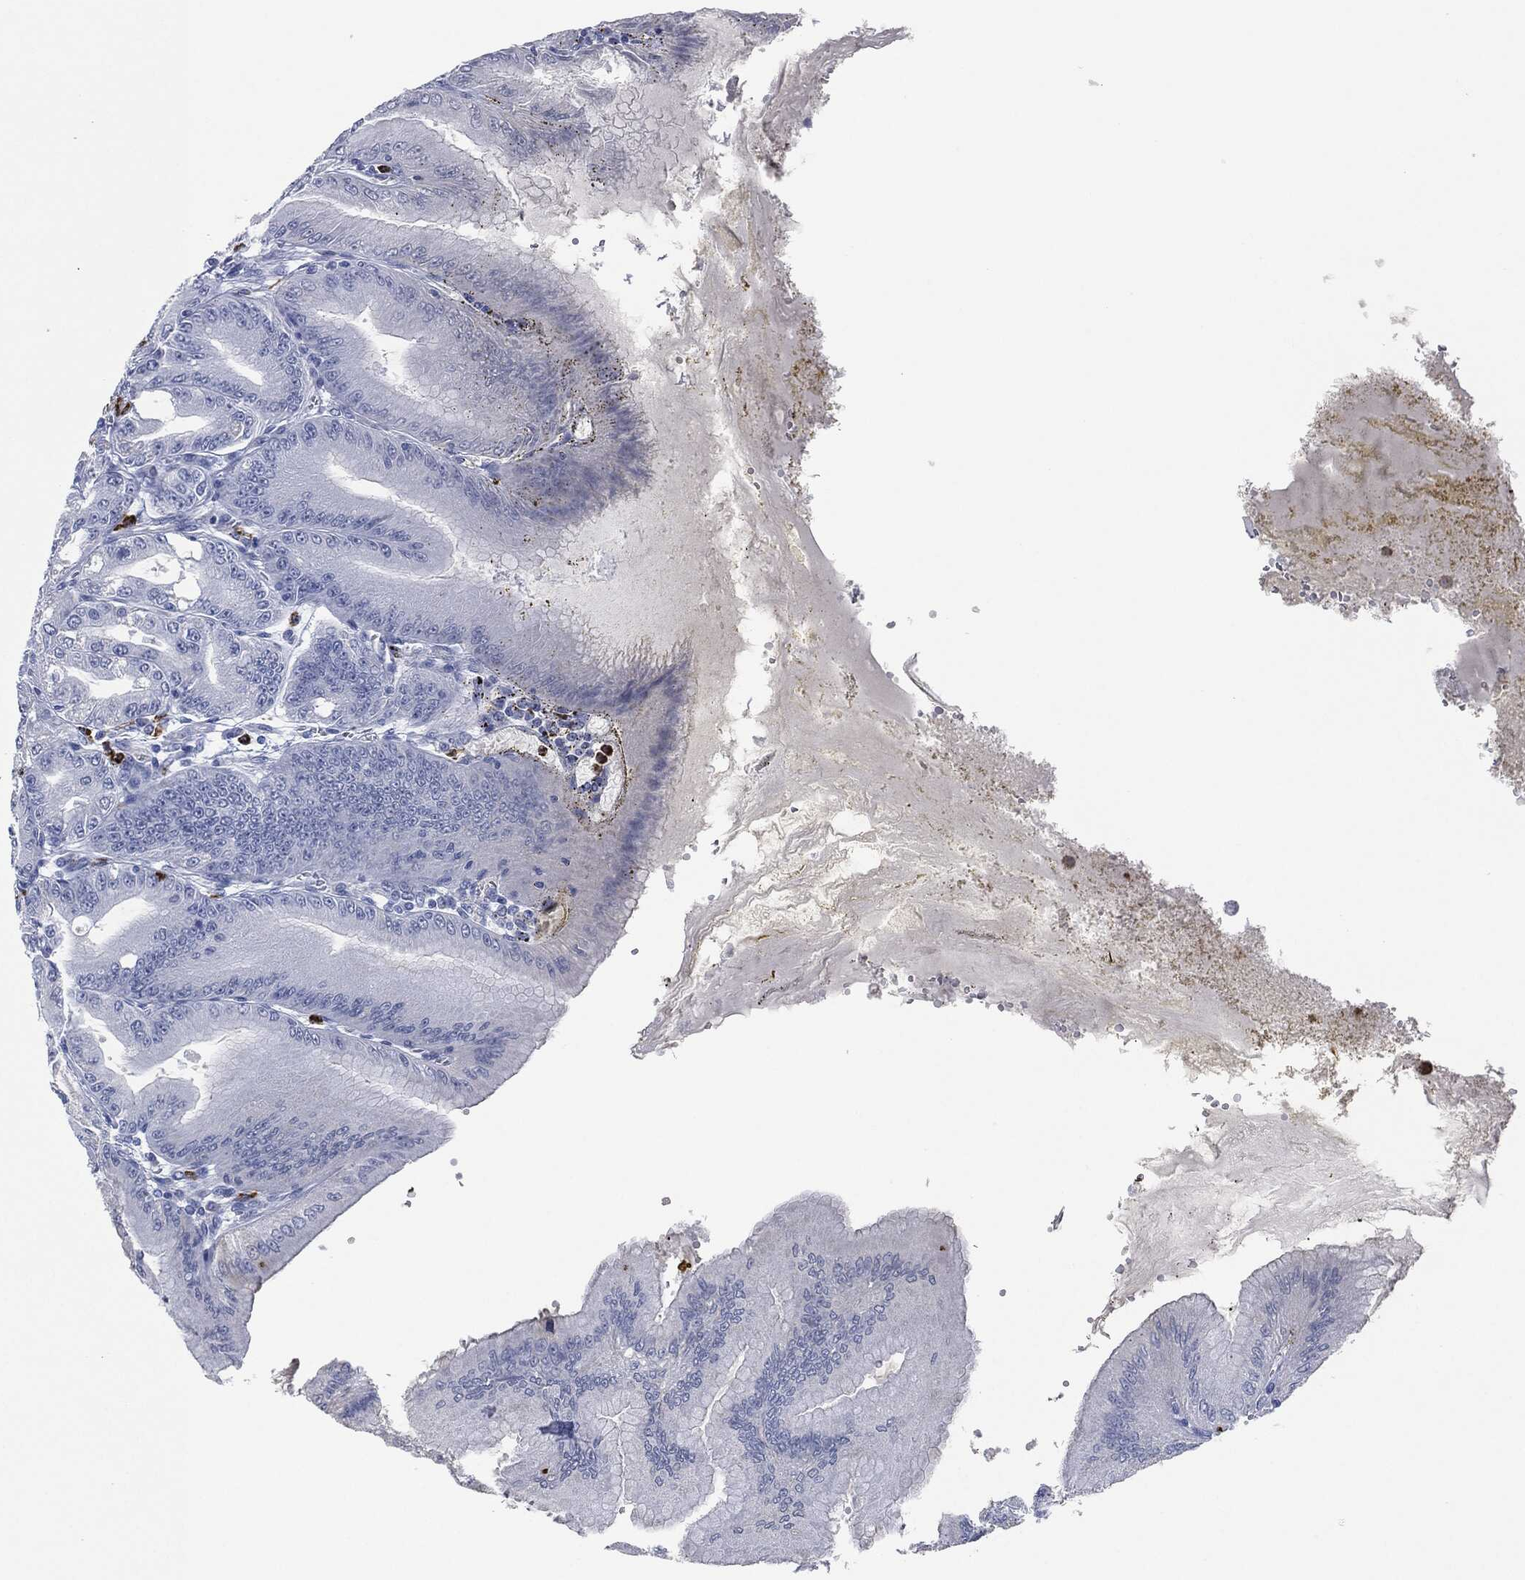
{"staining": {"intensity": "negative", "quantity": "none", "location": "none"}, "tissue": "stomach", "cell_type": "Glandular cells", "image_type": "normal", "snomed": [{"axis": "morphology", "description": "Normal tissue, NOS"}, {"axis": "topography", "description": "Stomach"}], "caption": "Stomach was stained to show a protein in brown. There is no significant positivity in glandular cells.", "gene": "CEACAM8", "patient": {"sex": "male", "age": 71}}